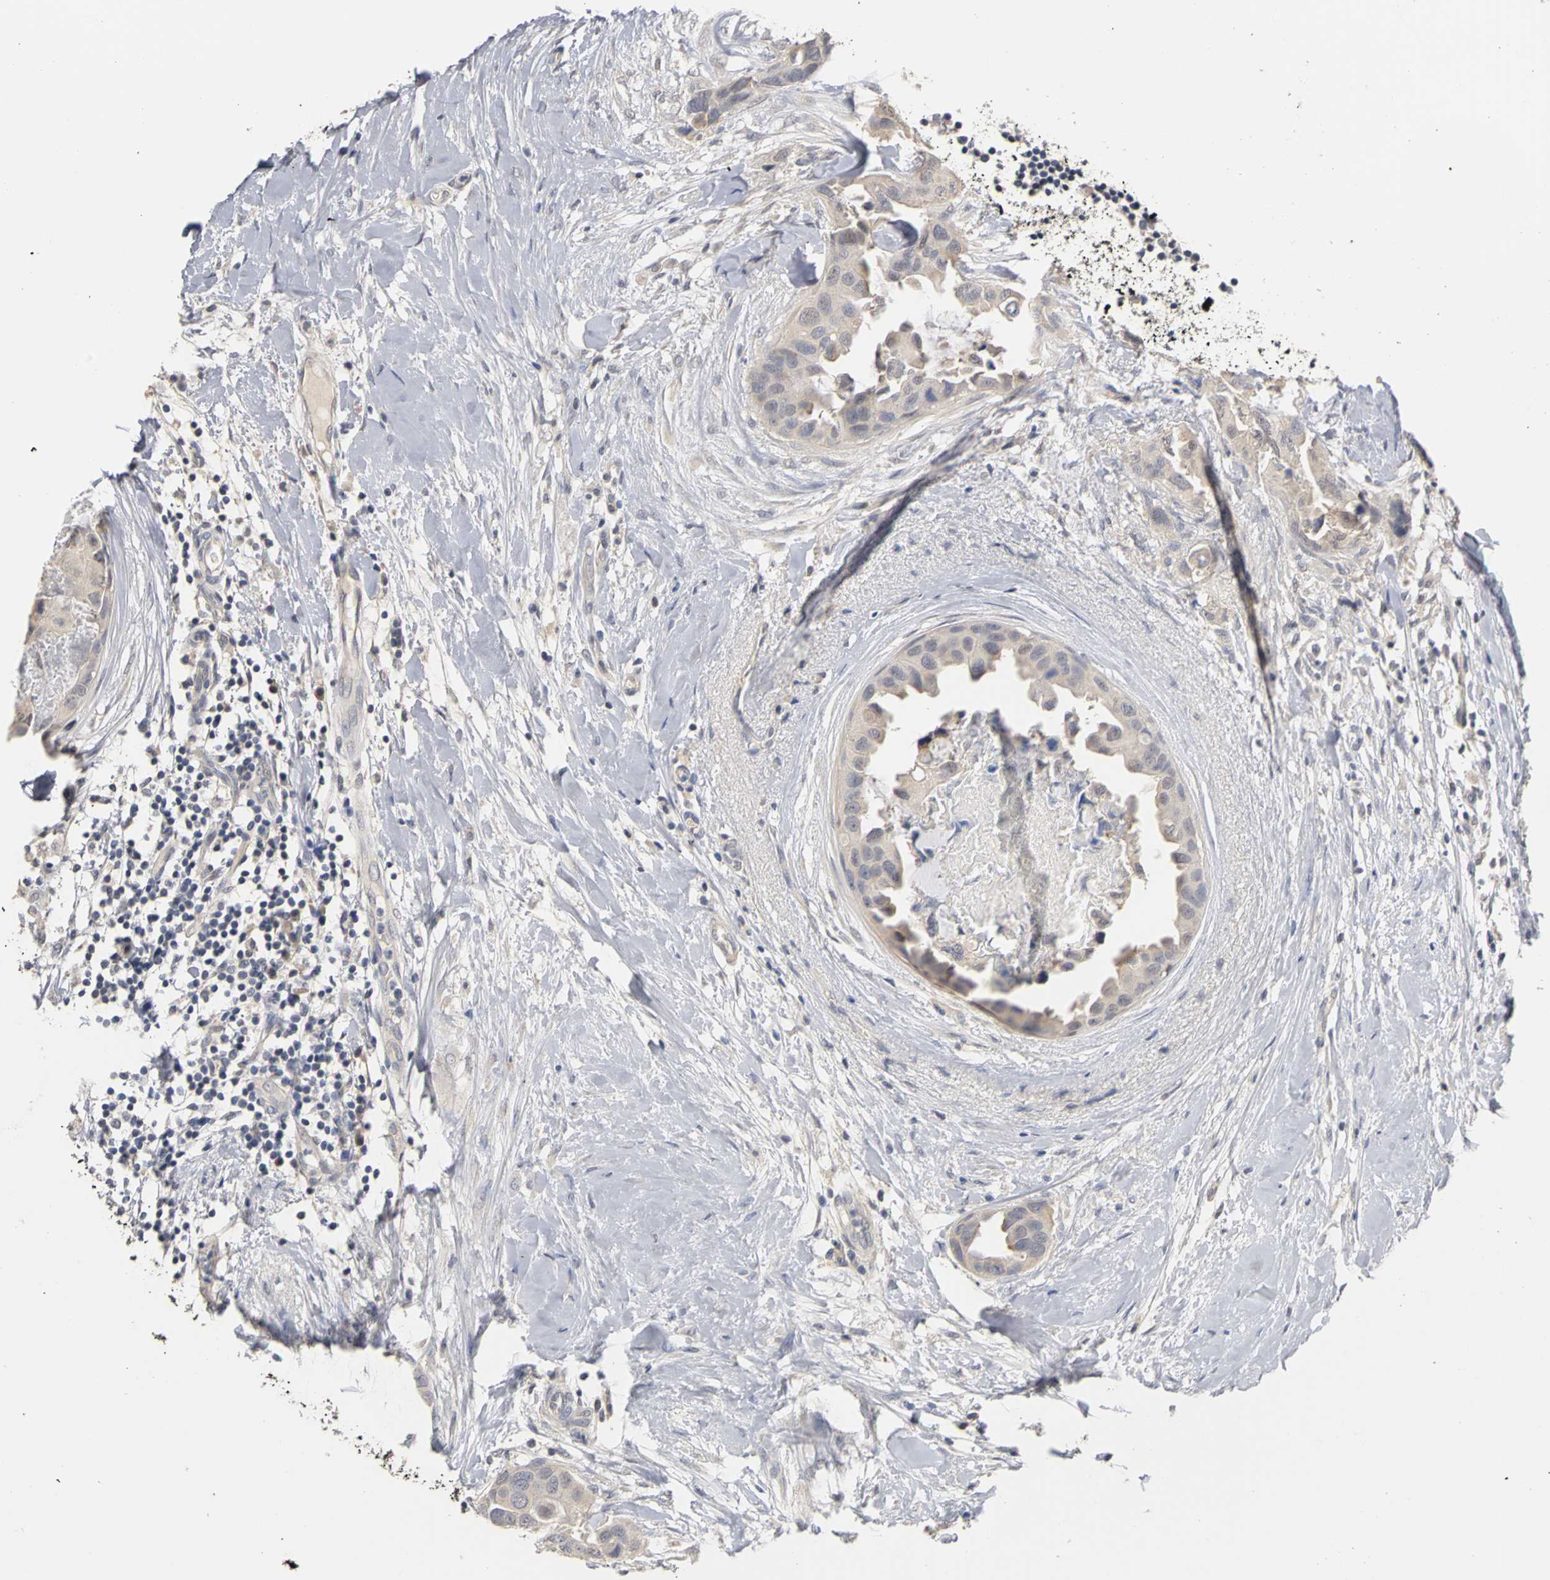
{"staining": {"intensity": "weak", "quantity": "25%-75%", "location": "cytoplasmic/membranous"}, "tissue": "breast cancer", "cell_type": "Tumor cells", "image_type": "cancer", "snomed": [{"axis": "morphology", "description": "Duct carcinoma"}, {"axis": "topography", "description": "Breast"}], "caption": "Breast cancer stained with a brown dye shows weak cytoplasmic/membranous positive positivity in about 25%-75% of tumor cells.", "gene": "PGR", "patient": {"sex": "female", "age": 40}}